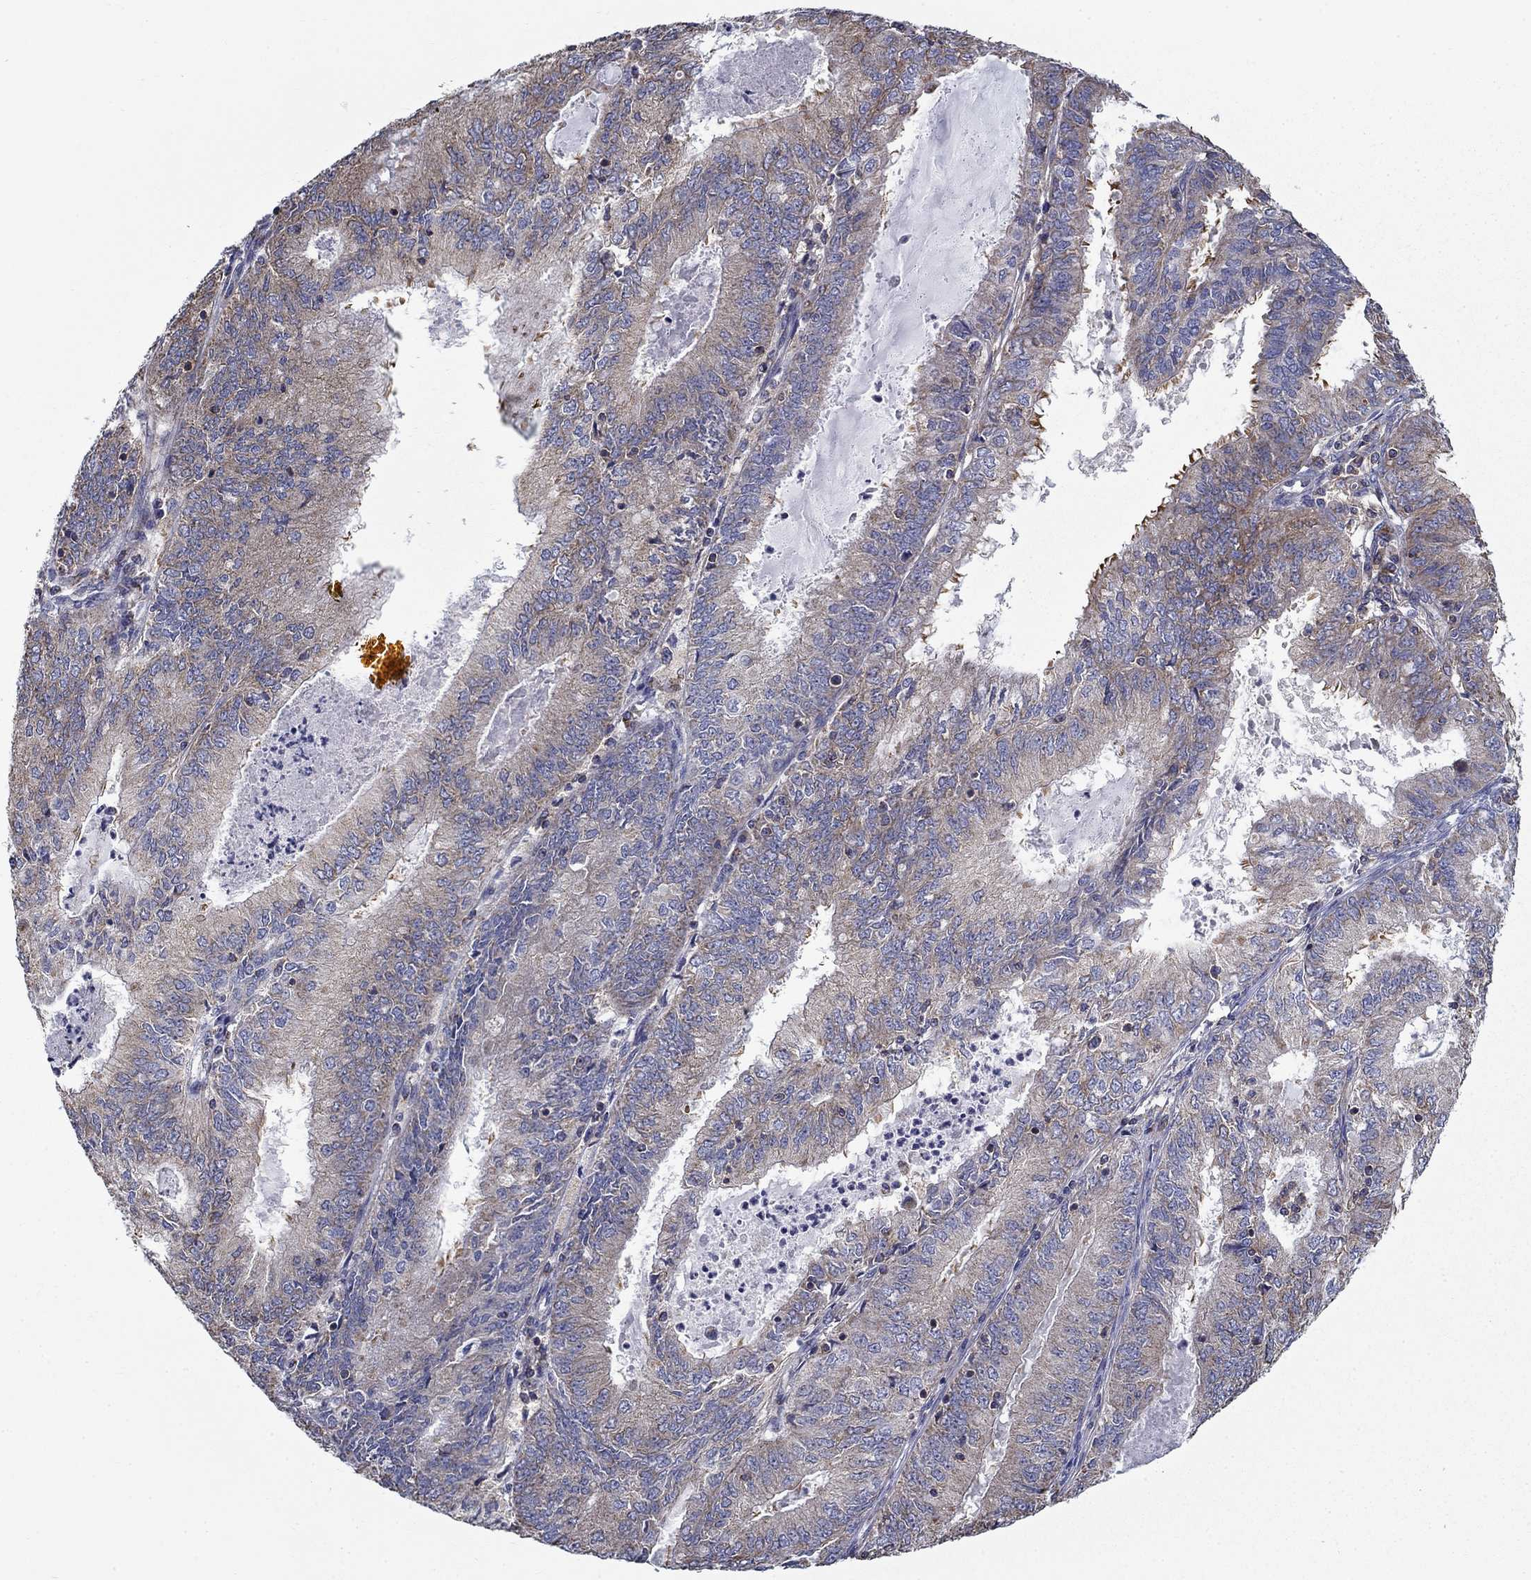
{"staining": {"intensity": "weak", "quantity": "25%-75%", "location": "cytoplasmic/membranous"}, "tissue": "endometrial cancer", "cell_type": "Tumor cells", "image_type": "cancer", "snomed": [{"axis": "morphology", "description": "Adenocarcinoma, NOS"}, {"axis": "topography", "description": "Endometrium"}], "caption": "Brown immunohistochemical staining in endometrial cancer (adenocarcinoma) shows weak cytoplasmic/membranous positivity in about 25%-75% of tumor cells.", "gene": "NME5", "patient": {"sex": "female", "age": 57}}